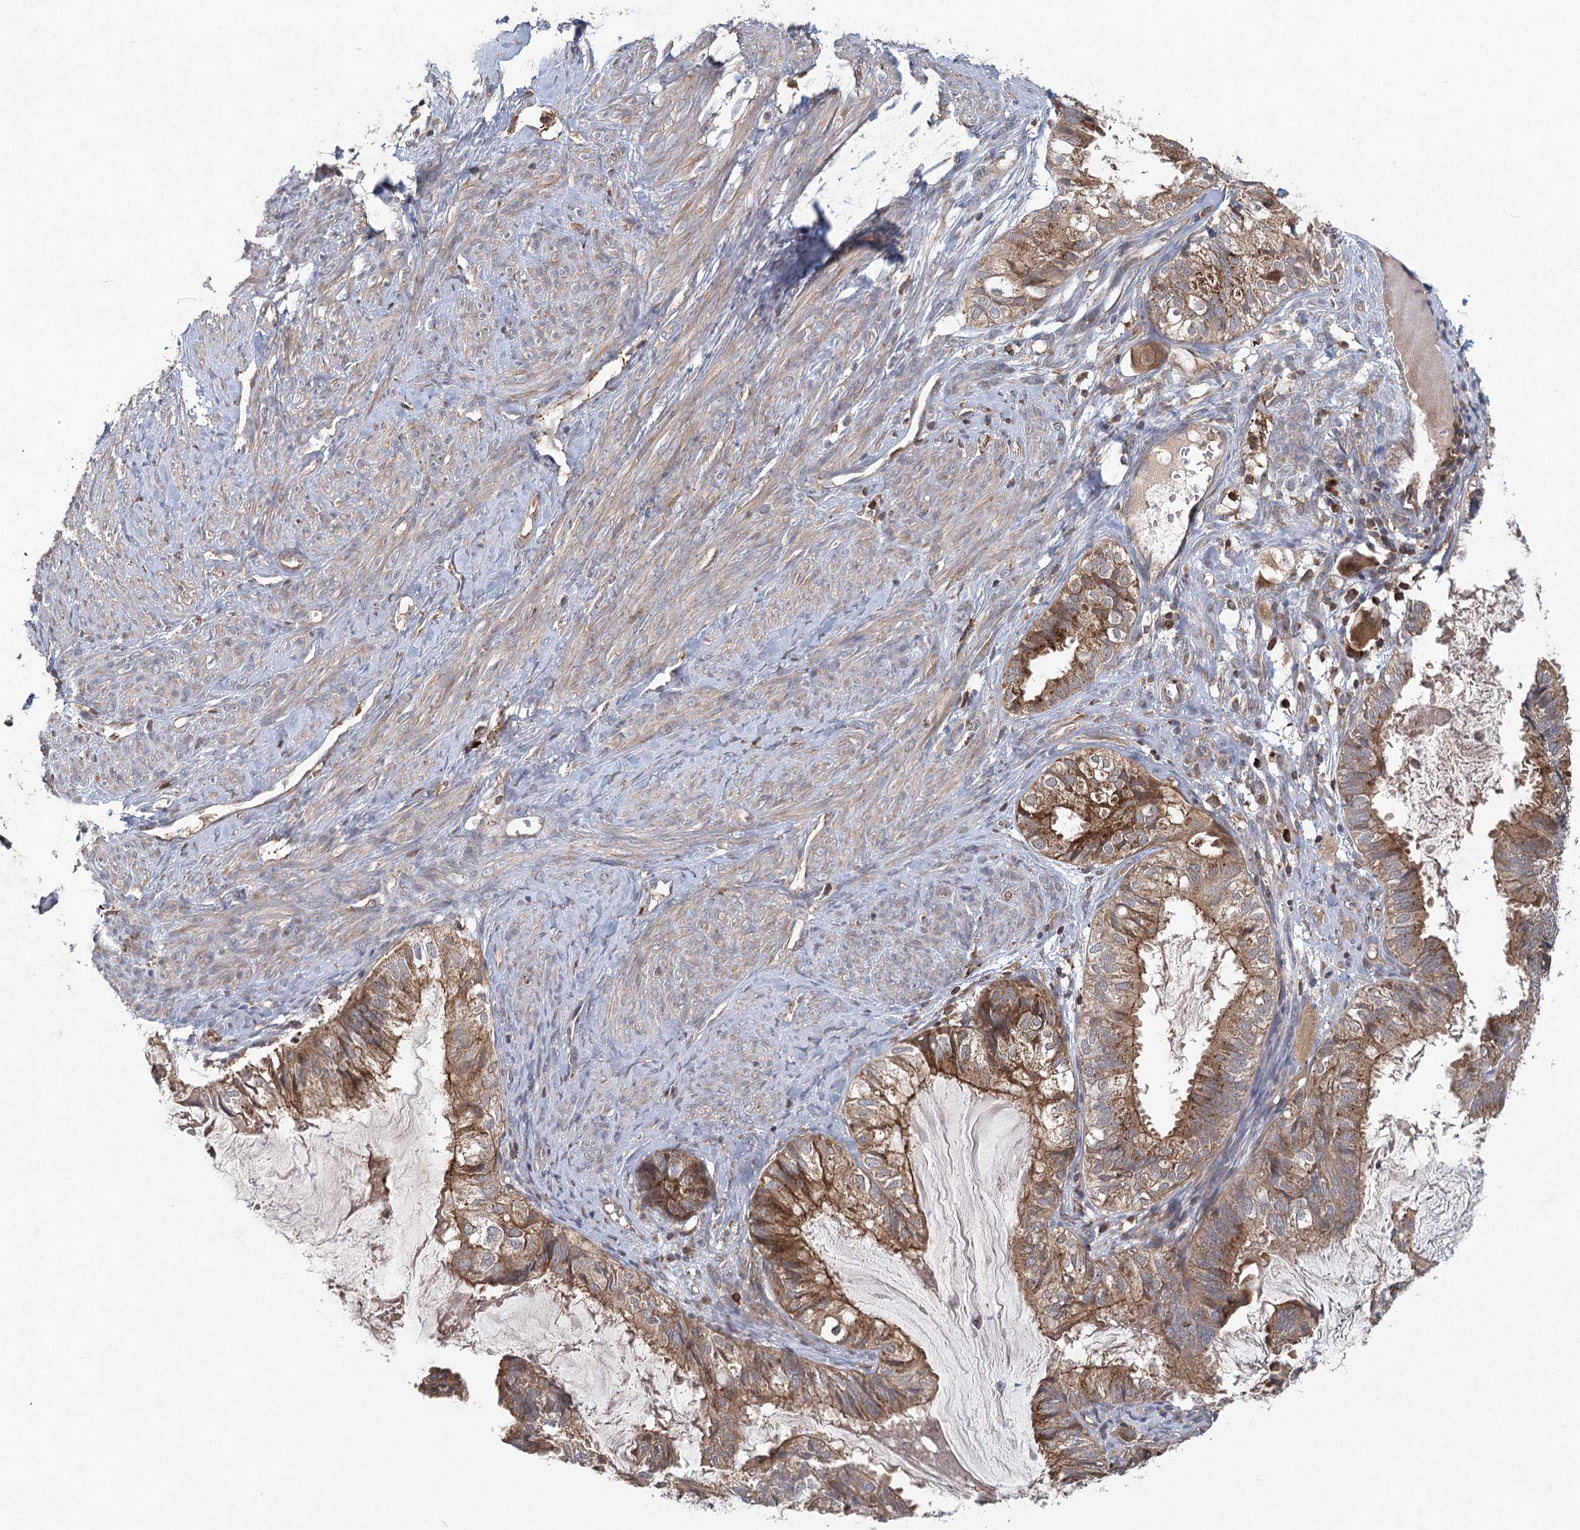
{"staining": {"intensity": "moderate", "quantity": ">75%", "location": "cytoplasmic/membranous"}, "tissue": "cervical cancer", "cell_type": "Tumor cells", "image_type": "cancer", "snomed": [{"axis": "morphology", "description": "Normal tissue, NOS"}, {"axis": "morphology", "description": "Adenocarcinoma, NOS"}, {"axis": "topography", "description": "Cervix"}, {"axis": "topography", "description": "Endometrium"}], "caption": "Immunohistochemistry (IHC) (DAB) staining of human cervical cancer (adenocarcinoma) reveals moderate cytoplasmic/membranous protein staining in approximately >75% of tumor cells.", "gene": "PLEKHA7", "patient": {"sex": "female", "age": 86}}